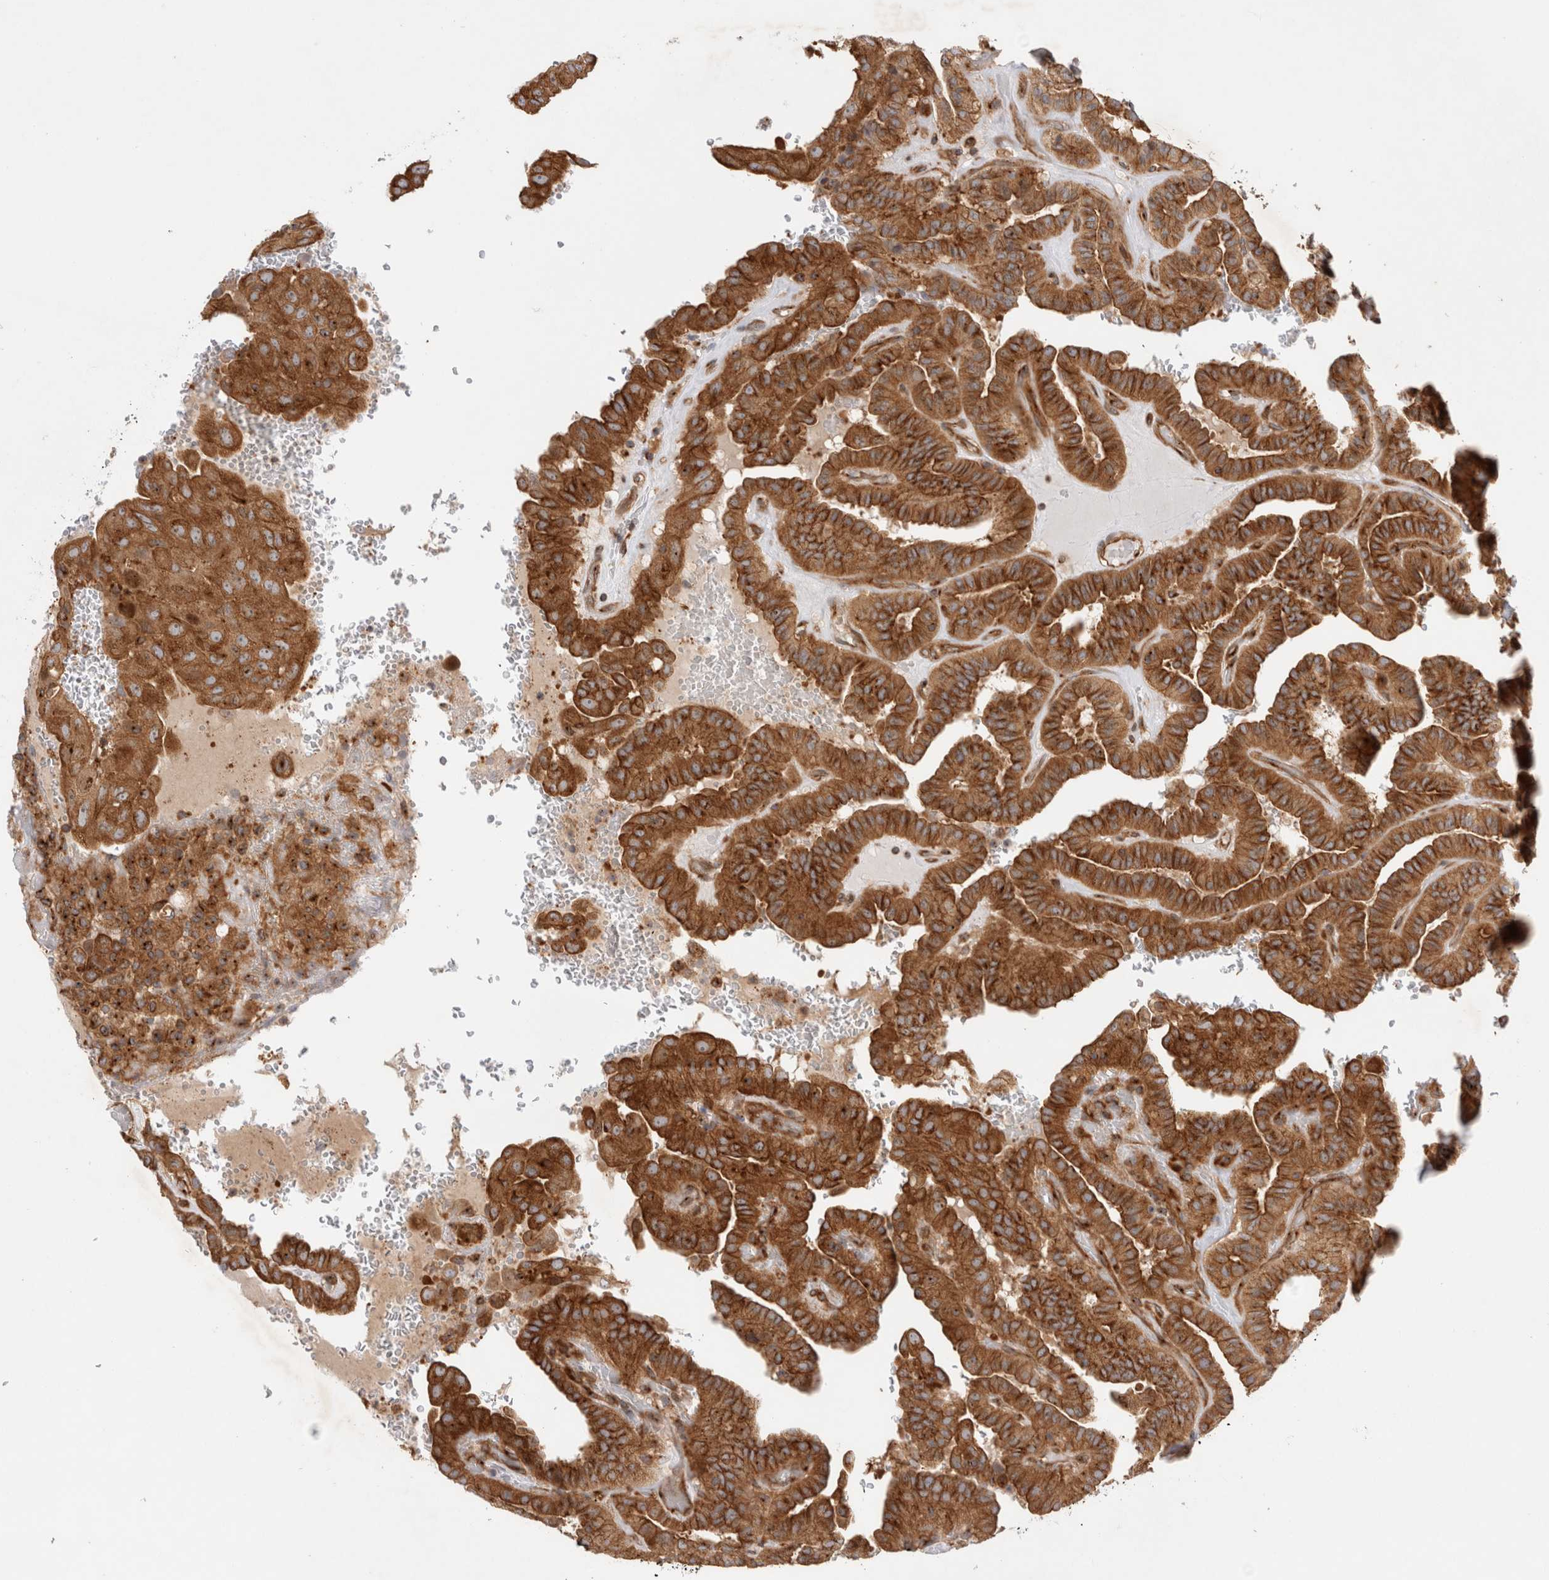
{"staining": {"intensity": "strong", "quantity": ">75%", "location": "cytoplasmic/membranous"}, "tissue": "thyroid cancer", "cell_type": "Tumor cells", "image_type": "cancer", "snomed": [{"axis": "morphology", "description": "Papillary adenocarcinoma, NOS"}, {"axis": "topography", "description": "Thyroid gland"}], "caption": "Thyroid cancer (papillary adenocarcinoma) stained for a protein (brown) demonstrates strong cytoplasmic/membranous positive positivity in about >75% of tumor cells.", "gene": "GPR150", "patient": {"sex": "male", "age": 77}}